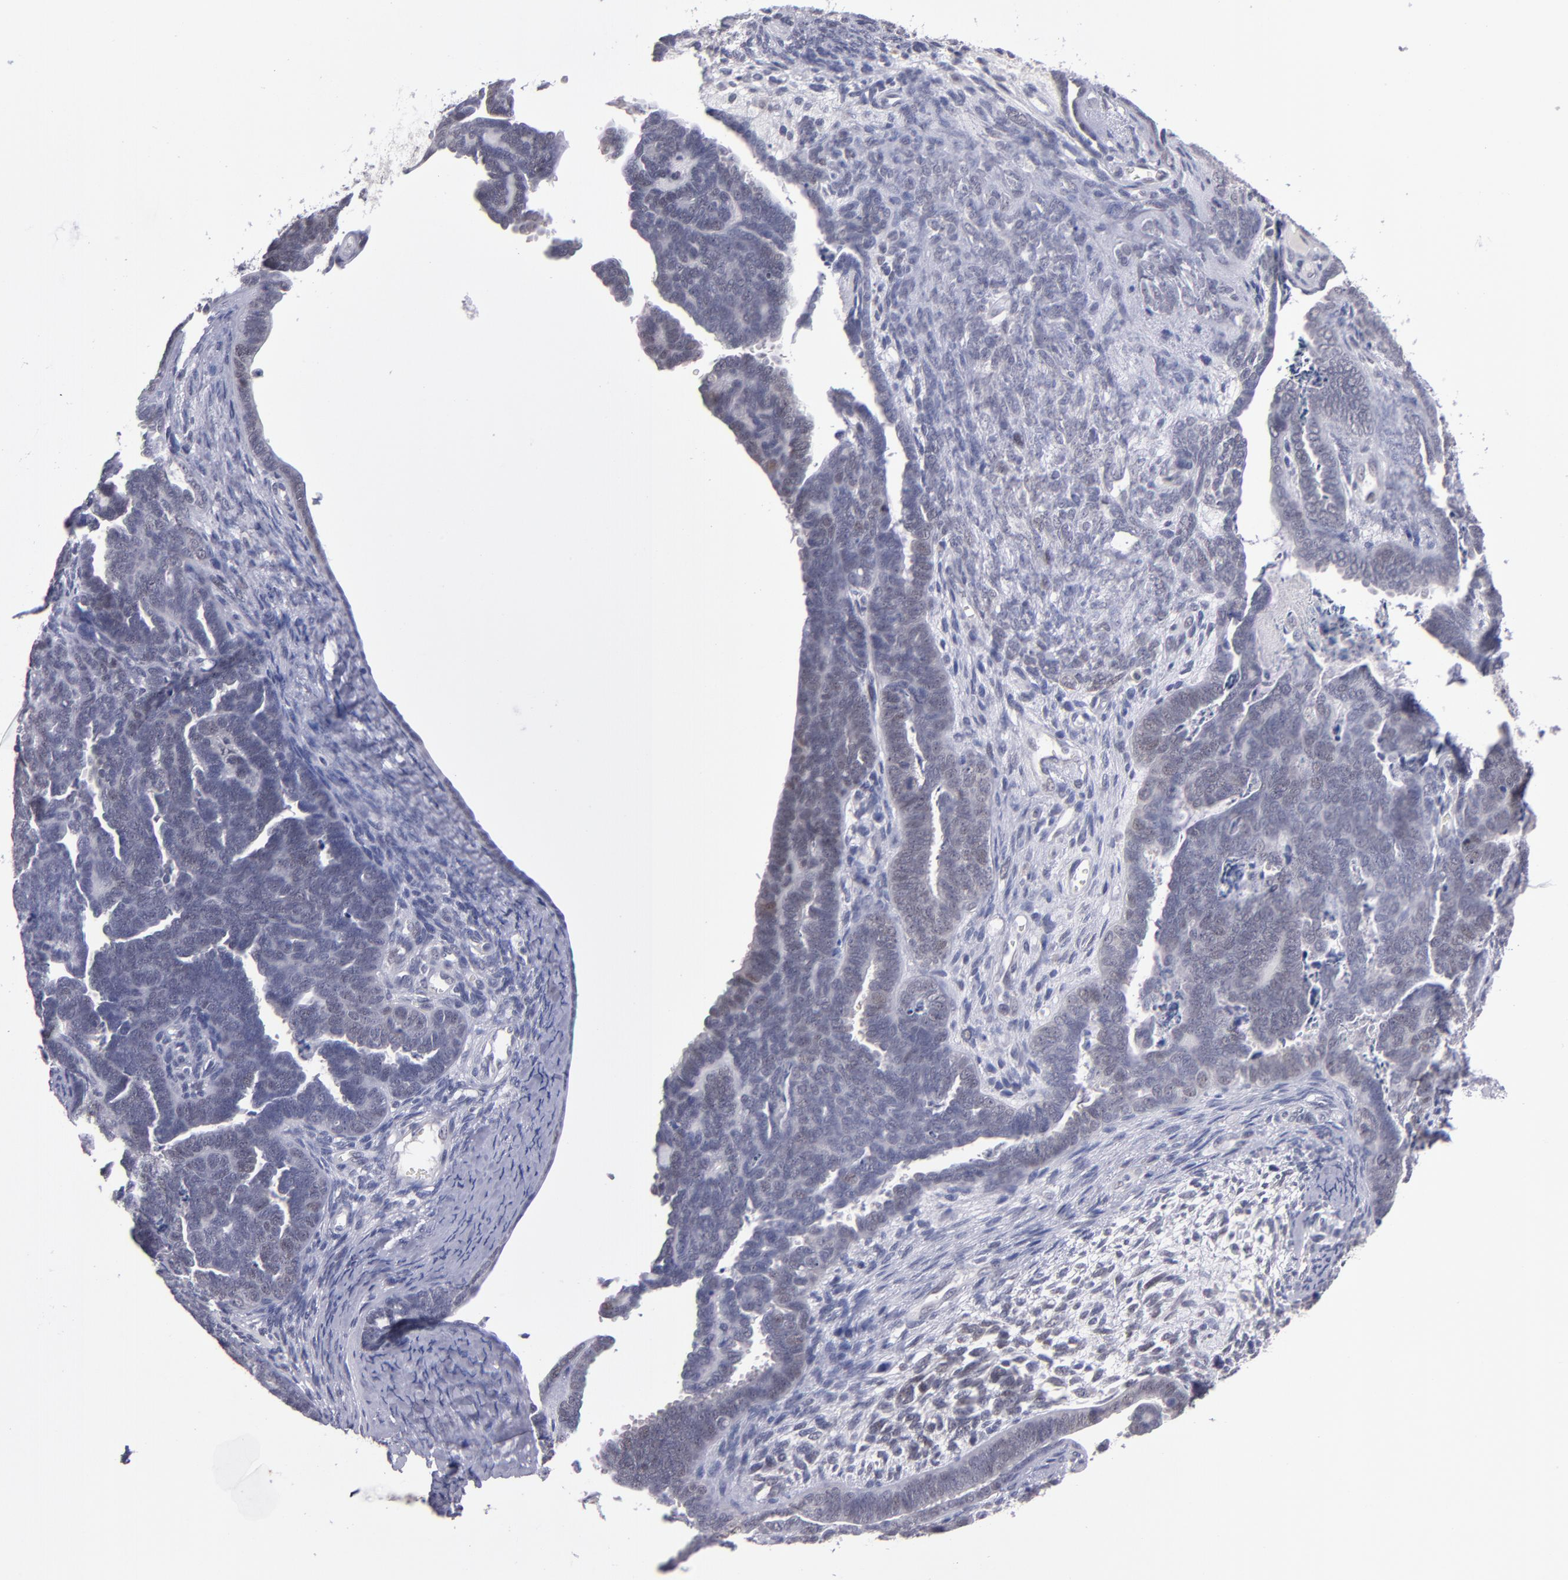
{"staining": {"intensity": "weak", "quantity": "<25%", "location": "nuclear"}, "tissue": "endometrial cancer", "cell_type": "Tumor cells", "image_type": "cancer", "snomed": [{"axis": "morphology", "description": "Neoplasm, malignant, NOS"}, {"axis": "topography", "description": "Endometrium"}], "caption": "Tumor cells are negative for brown protein staining in endometrial malignant neoplasm.", "gene": "OTUB2", "patient": {"sex": "female", "age": 74}}